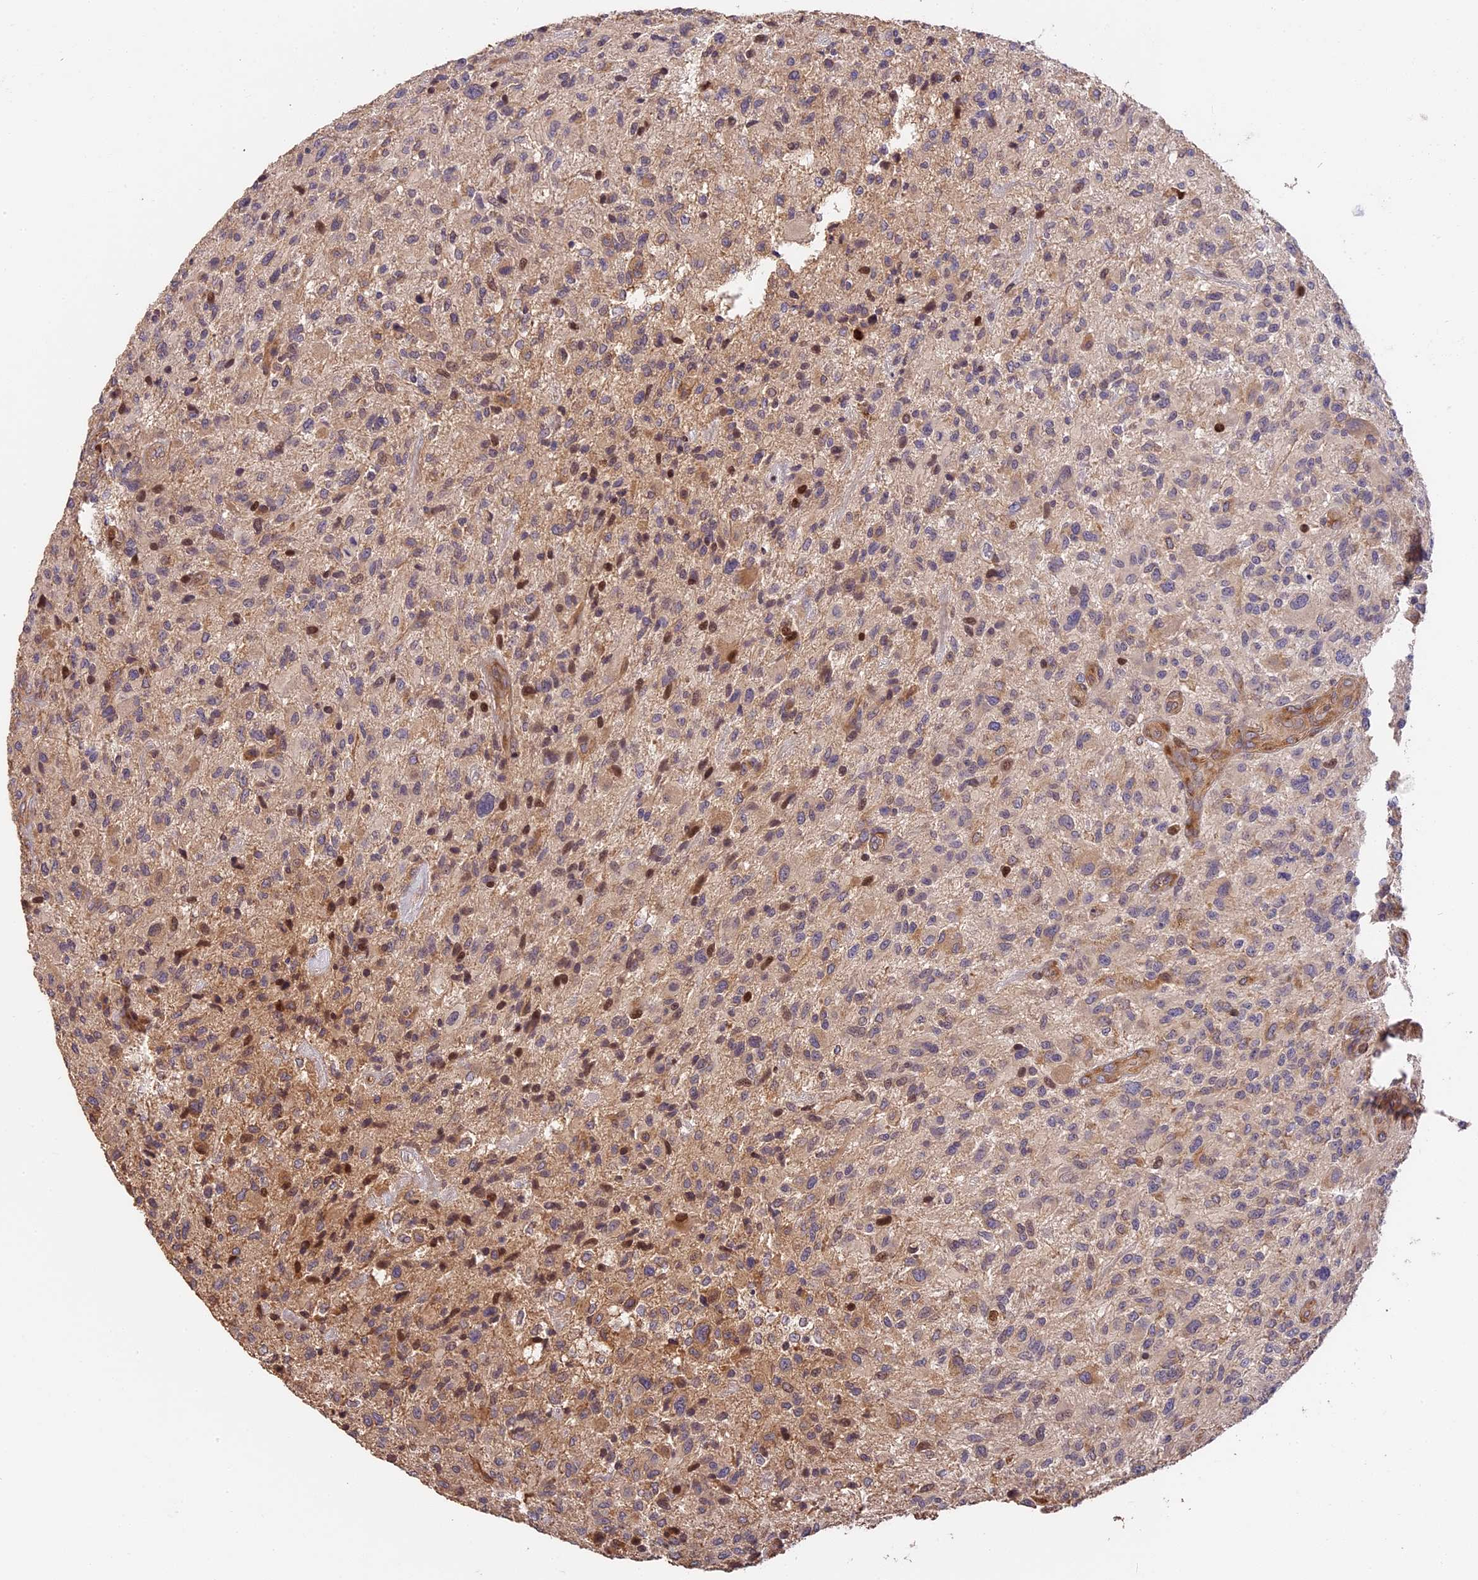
{"staining": {"intensity": "moderate", "quantity": "<25%", "location": "cytoplasmic/membranous,nuclear"}, "tissue": "glioma", "cell_type": "Tumor cells", "image_type": "cancer", "snomed": [{"axis": "morphology", "description": "Glioma, malignant, High grade"}, {"axis": "topography", "description": "Brain"}], "caption": "Human malignant glioma (high-grade) stained with a brown dye reveals moderate cytoplasmic/membranous and nuclear positive expression in about <25% of tumor cells.", "gene": "ARHGAP17", "patient": {"sex": "male", "age": 47}}